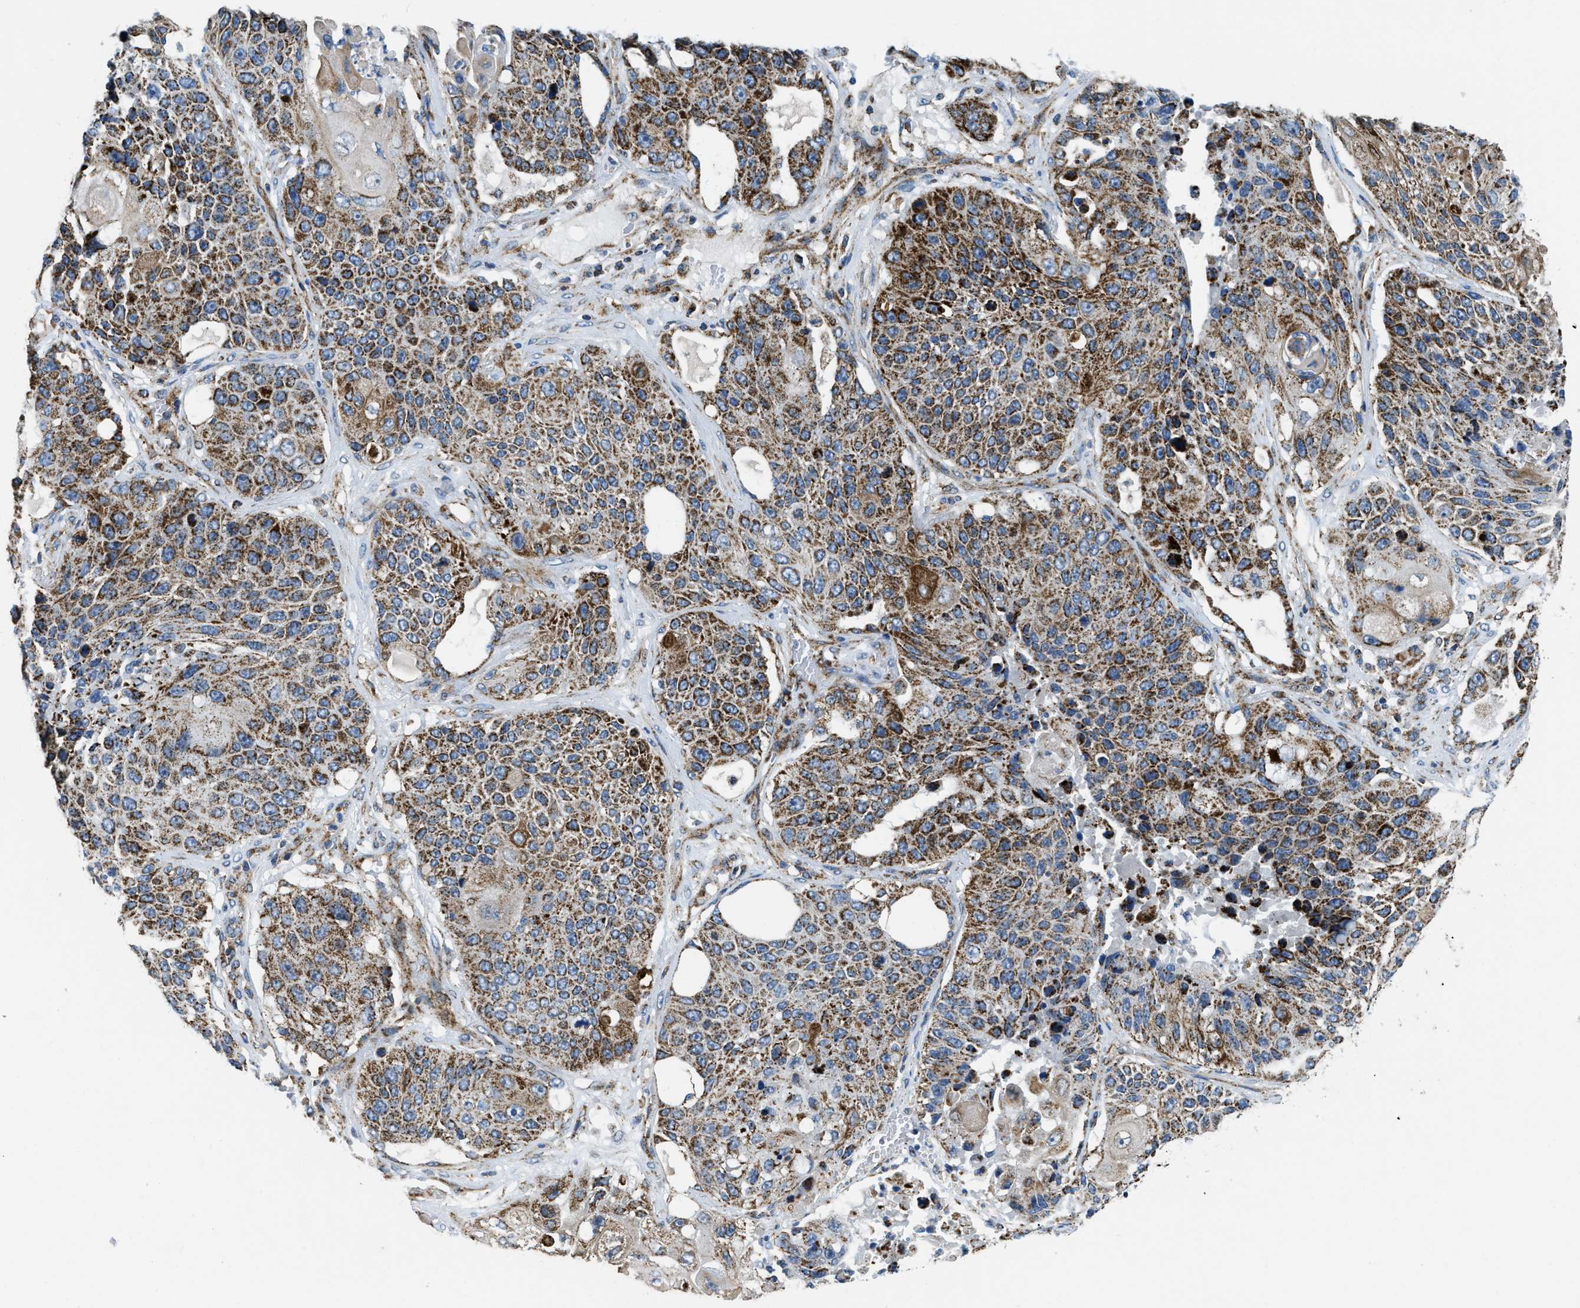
{"staining": {"intensity": "strong", "quantity": ">75%", "location": "cytoplasmic/membranous"}, "tissue": "lung cancer", "cell_type": "Tumor cells", "image_type": "cancer", "snomed": [{"axis": "morphology", "description": "Squamous cell carcinoma, NOS"}, {"axis": "topography", "description": "Lung"}], "caption": "A high amount of strong cytoplasmic/membranous staining is identified in about >75% of tumor cells in lung cancer (squamous cell carcinoma) tissue. (IHC, brightfield microscopy, high magnification).", "gene": "STK33", "patient": {"sex": "male", "age": 61}}